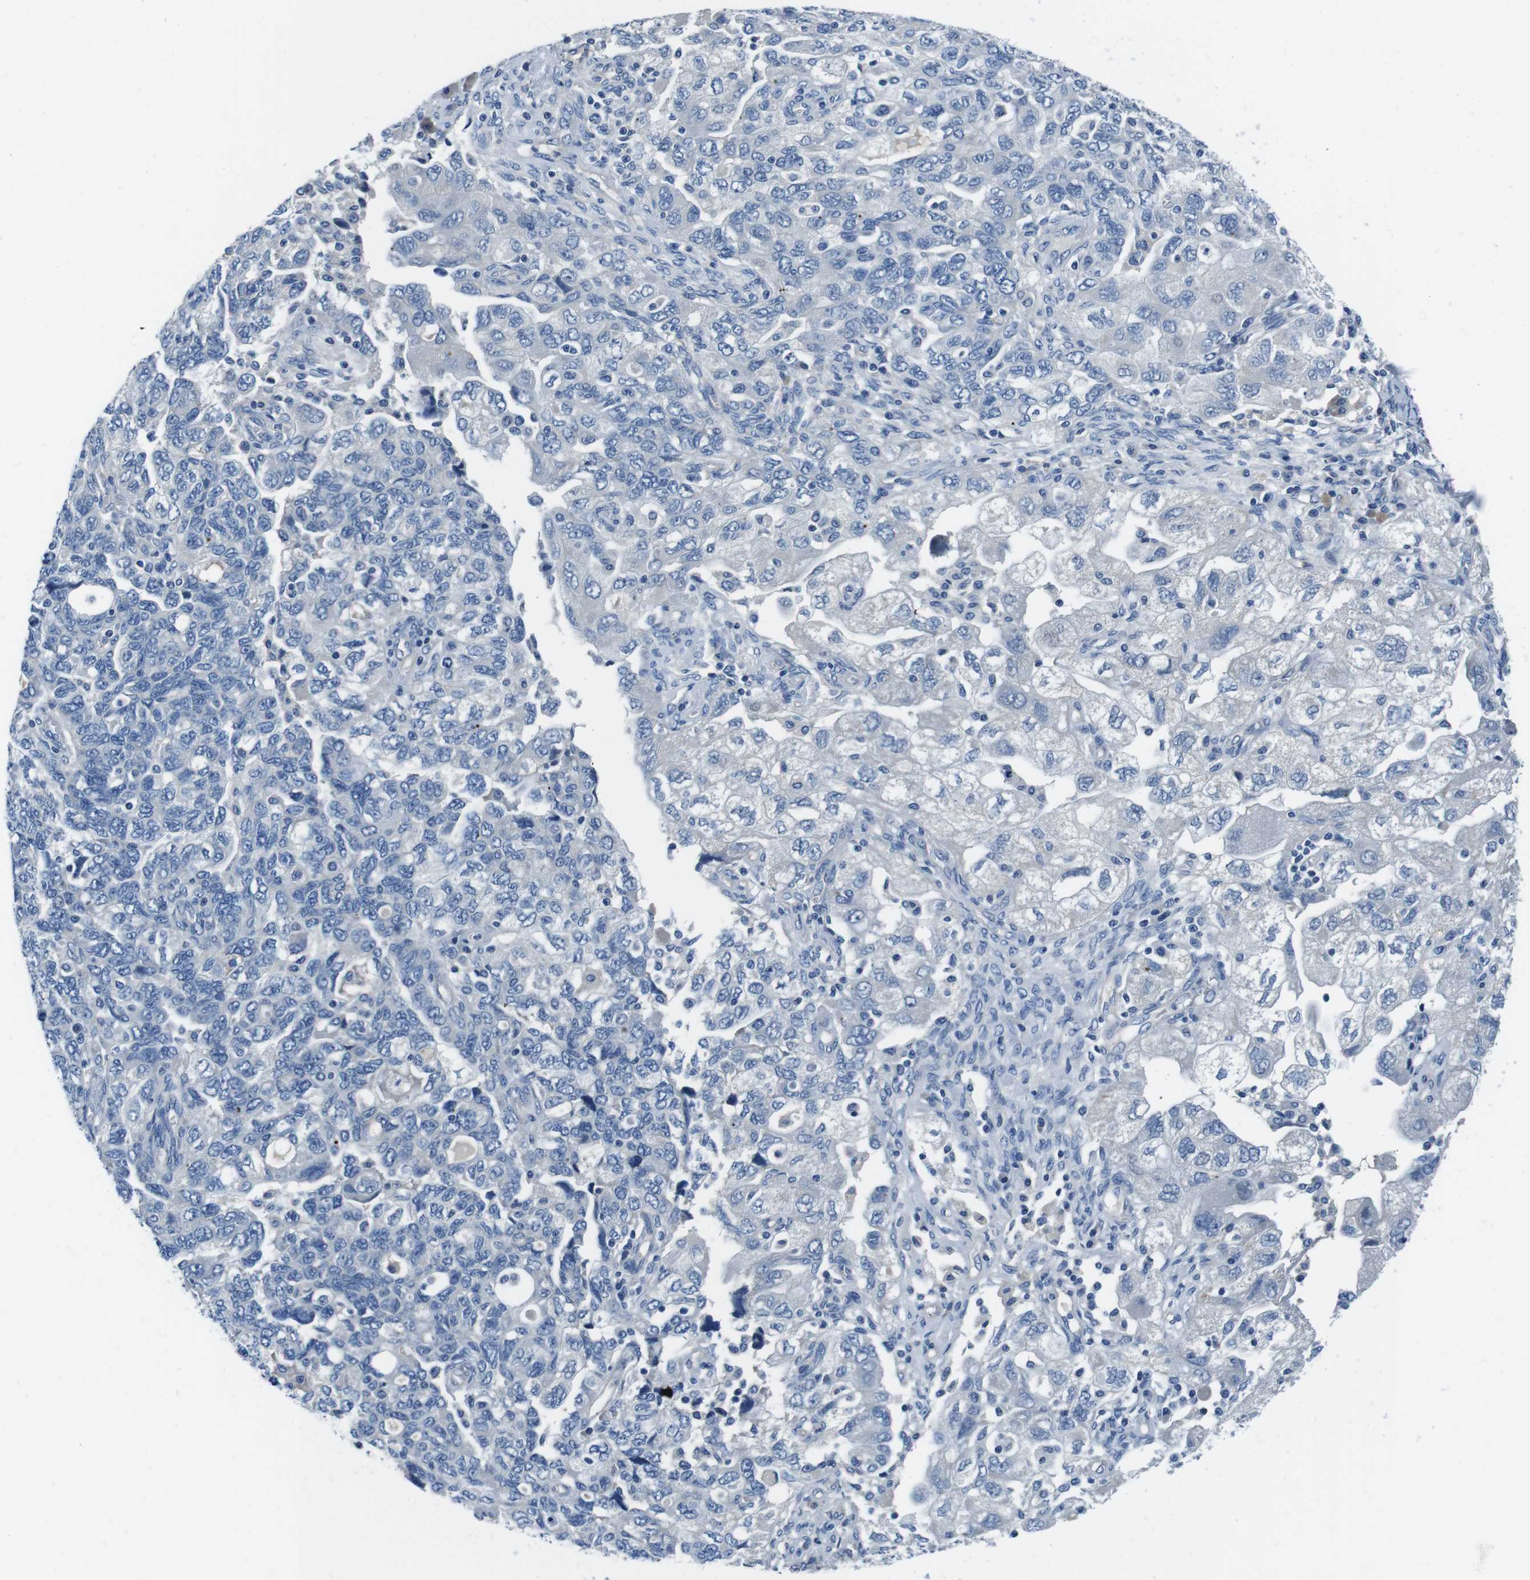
{"staining": {"intensity": "negative", "quantity": "none", "location": "none"}, "tissue": "ovarian cancer", "cell_type": "Tumor cells", "image_type": "cancer", "snomed": [{"axis": "morphology", "description": "Carcinoma, NOS"}, {"axis": "morphology", "description": "Cystadenocarcinoma, serous, NOS"}, {"axis": "topography", "description": "Ovary"}], "caption": "Tumor cells are negative for brown protein staining in ovarian cancer.", "gene": "CASQ1", "patient": {"sex": "female", "age": 69}}